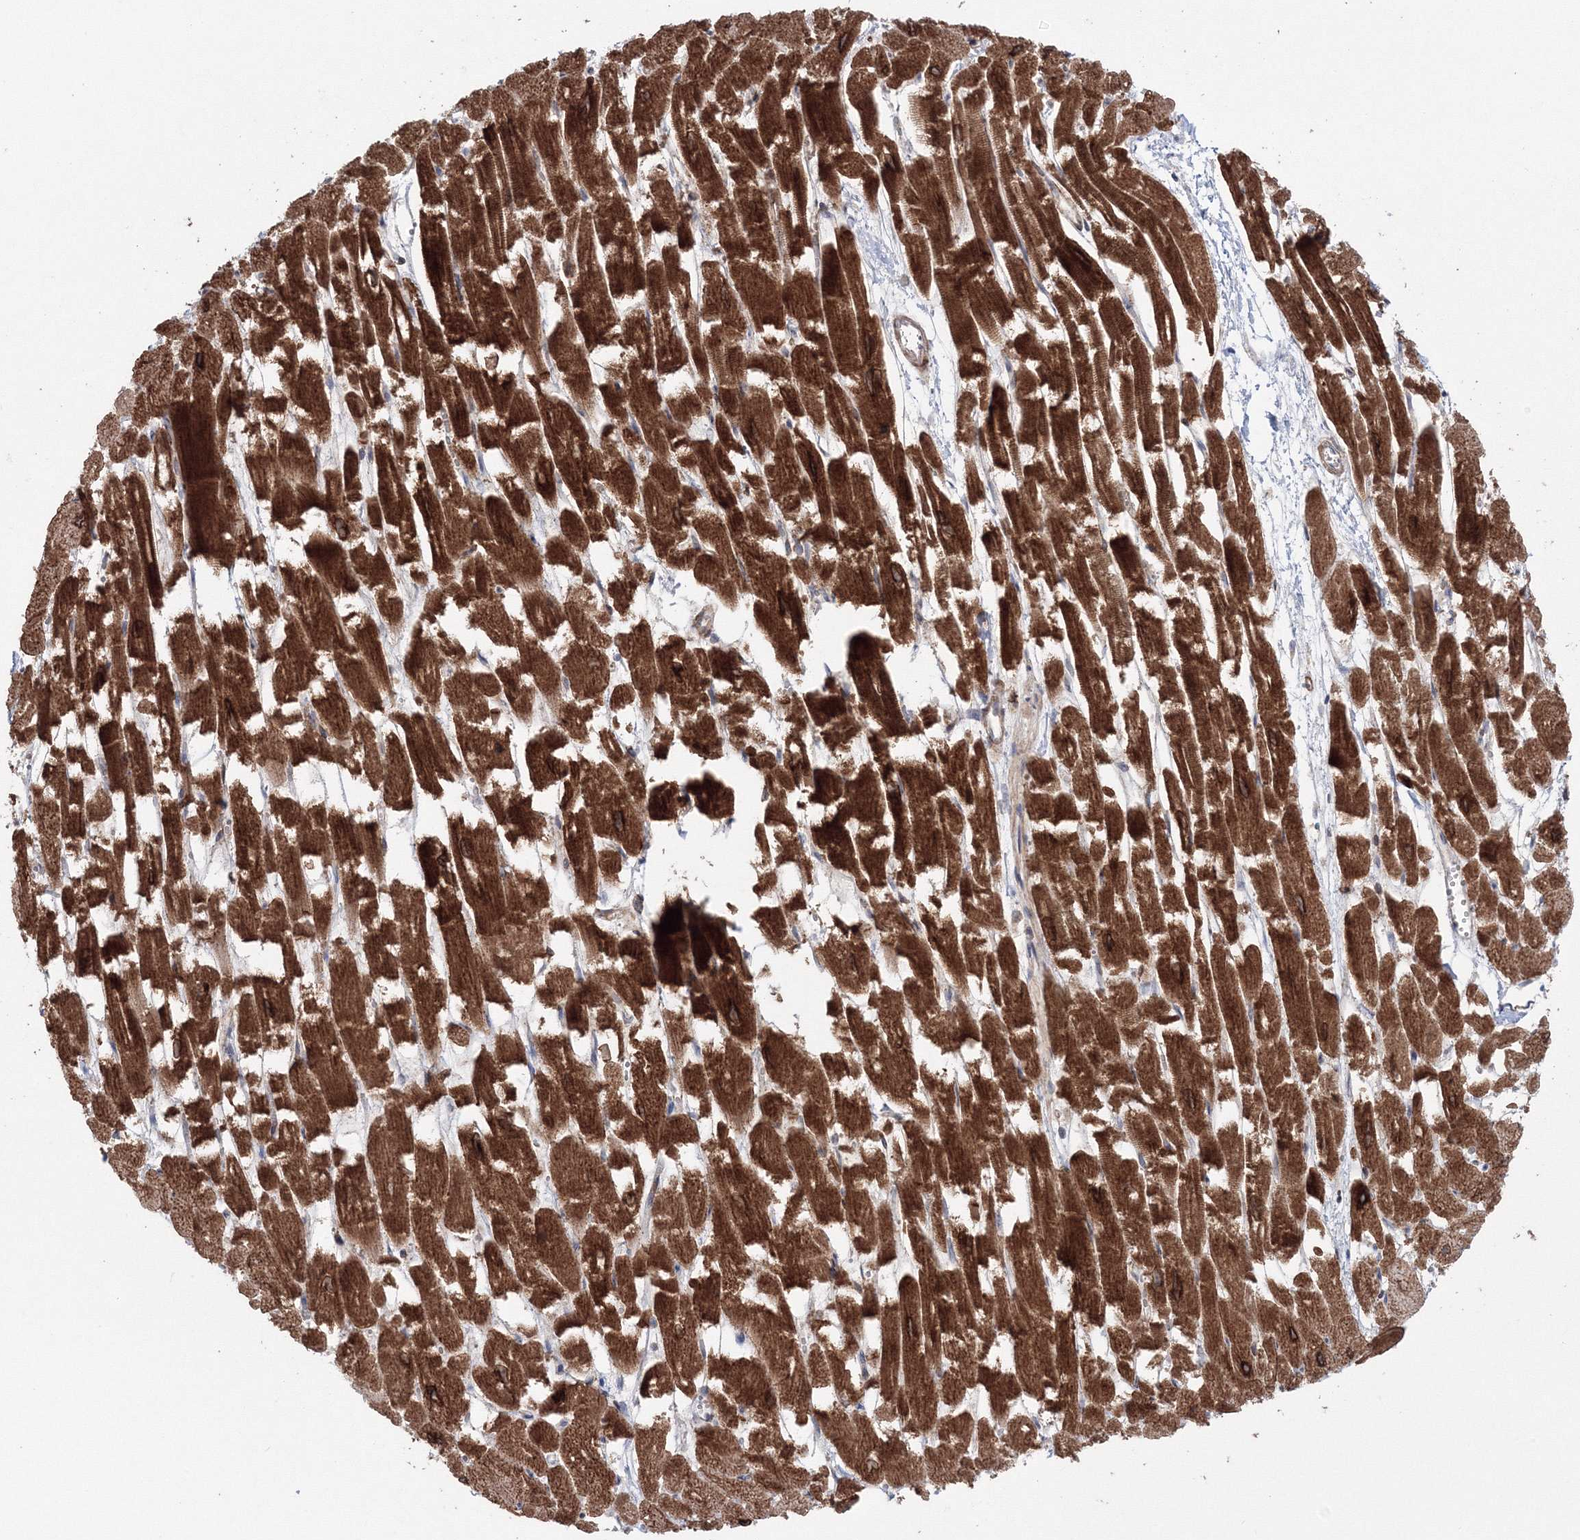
{"staining": {"intensity": "strong", "quantity": ">75%", "location": "cytoplasmic/membranous"}, "tissue": "heart muscle", "cell_type": "Cardiomyocytes", "image_type": "normal", "snomed": [{"axis": "morphology", "description": "Normal tissue, NOS"}, {"axis": "topography", "description": "Heart"}], "caption": "A brown stain labels strong cytoplasmic/membranous positivity of a protein in cardiomyocytes of benign heart muscle. The protein is stained brown, and the nuclei are stained in blue (DAB IHC with brightfield microscopy, high magnification).", "gene": "NOA1", "patient": {"sex": "male", "age": 54}}